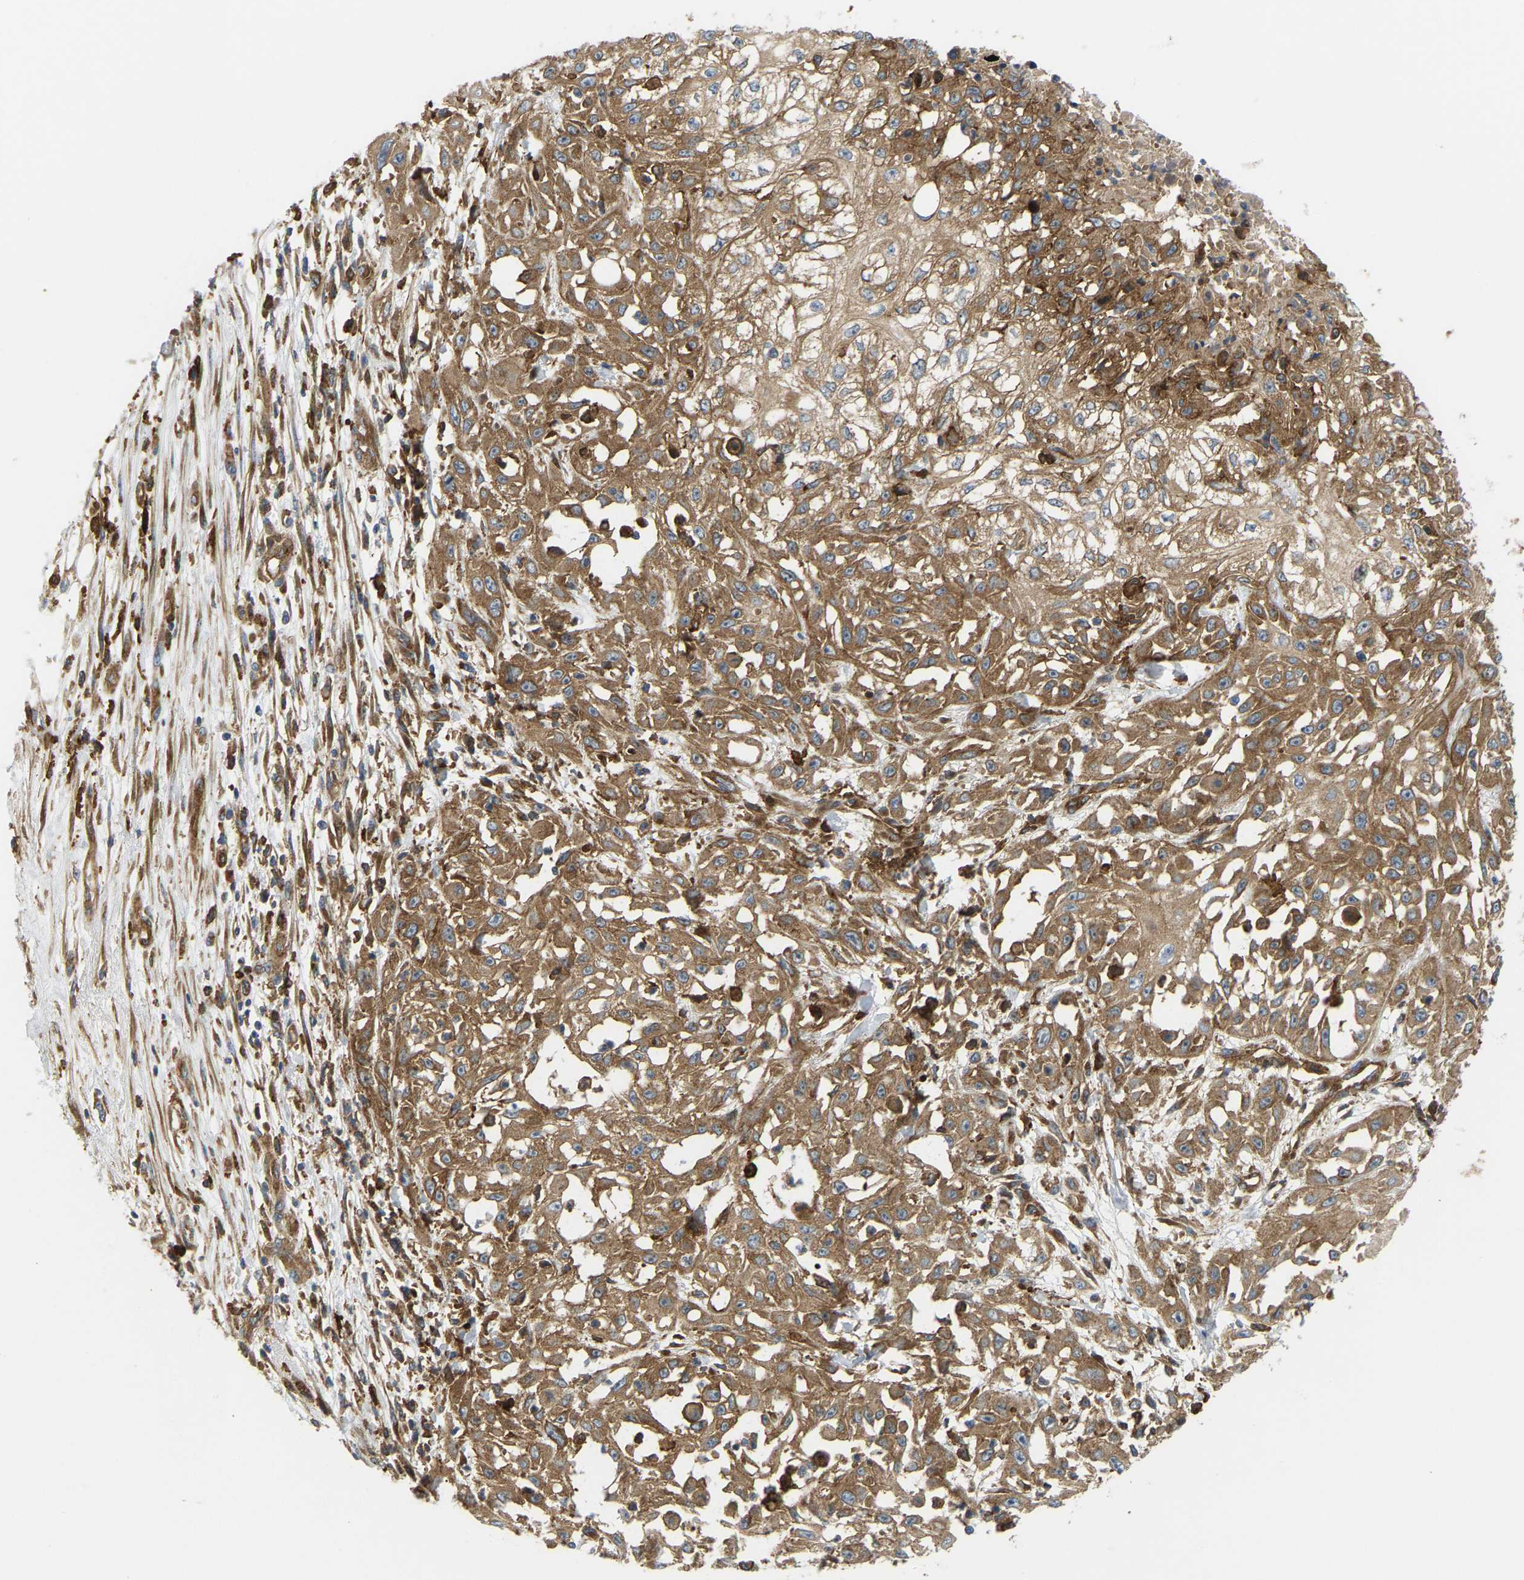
{"staining": {"intensity": "moderate", "quantity": ">75%", "location": "cytoplasmic/membranous"}, "tissue": "skin cancer", "cell_type": "Tumor cells", "image_type": "cancer", "snomed": [{"axis": "morphology", "description": "Squamous cell carcinoma, NOS"}, {"axis": "morphology", "description": "Squamous cell carcinoma, metastatic, NOS"}, {"axis": "topography", "description": "Skin"}, {"axis": "topography", "description": "Lymph node"}], "caption": "This micrograph shows immunohistochemistry (IHC) staining of skin cancer (squamous cell carcinoma), with medium moderate cytoplasmic/membranous positivity in about >75% of tumor cells.", "gene": "PICALM", "patient": {"sex": "male", "age": 75}}